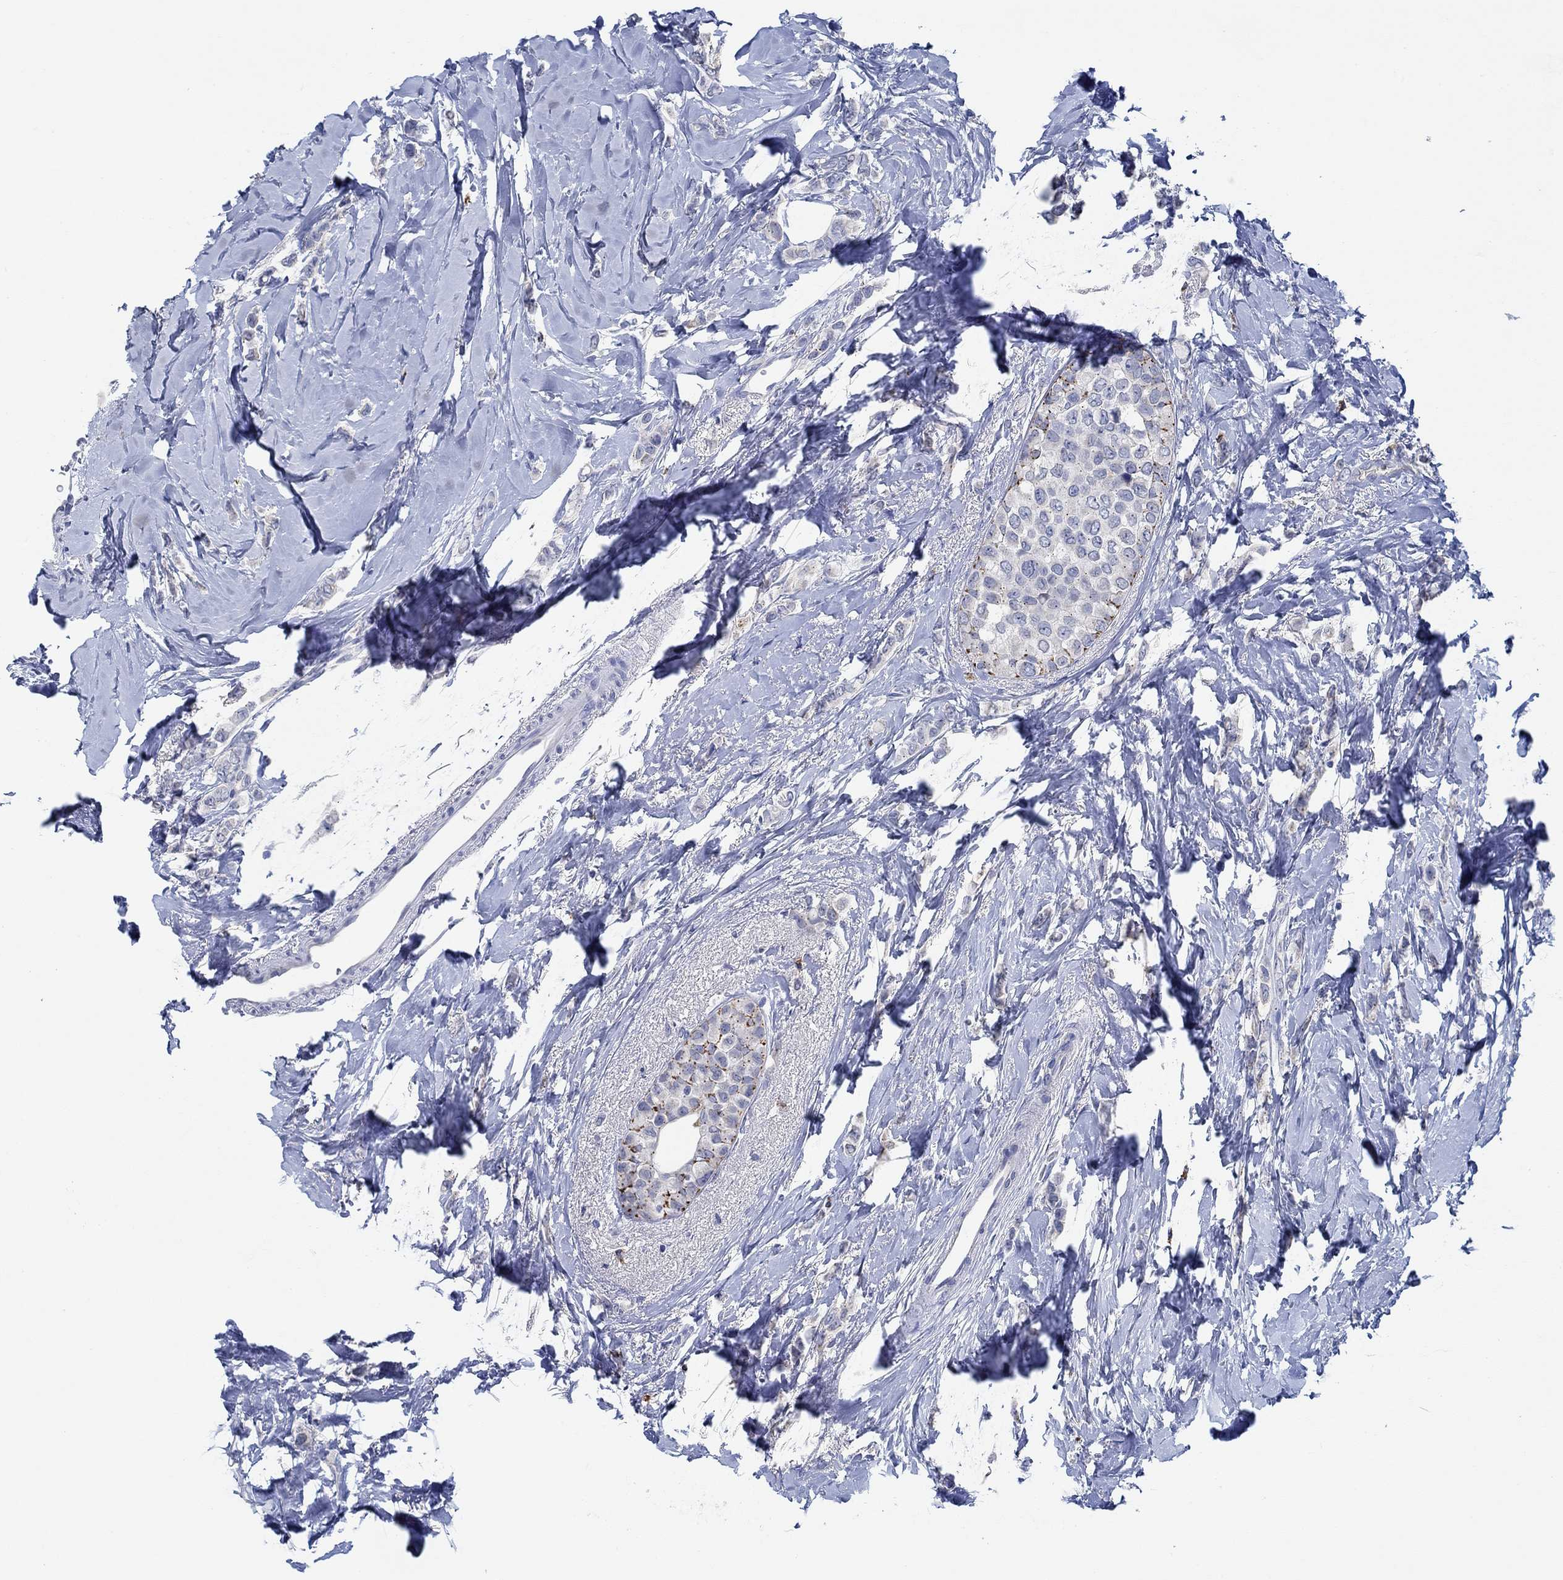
{"staining": {"intensity": "negative", "quantity": "none", "location": "none"}, "tissue": "breast cancer", "cell_type": "Tumor cells", "image_type": "cancer", "snomed": [{"axis": "morphology", "description": "Lobular carcinoma"}, {"axis": "topography", "description": "Breast"}], "caption": "Immunohistochemical staining of human breast cancer demonstrates no significant expression in tumor cells.", "gene": "CPM", "patient": {"sex": "female", "age": 66}}